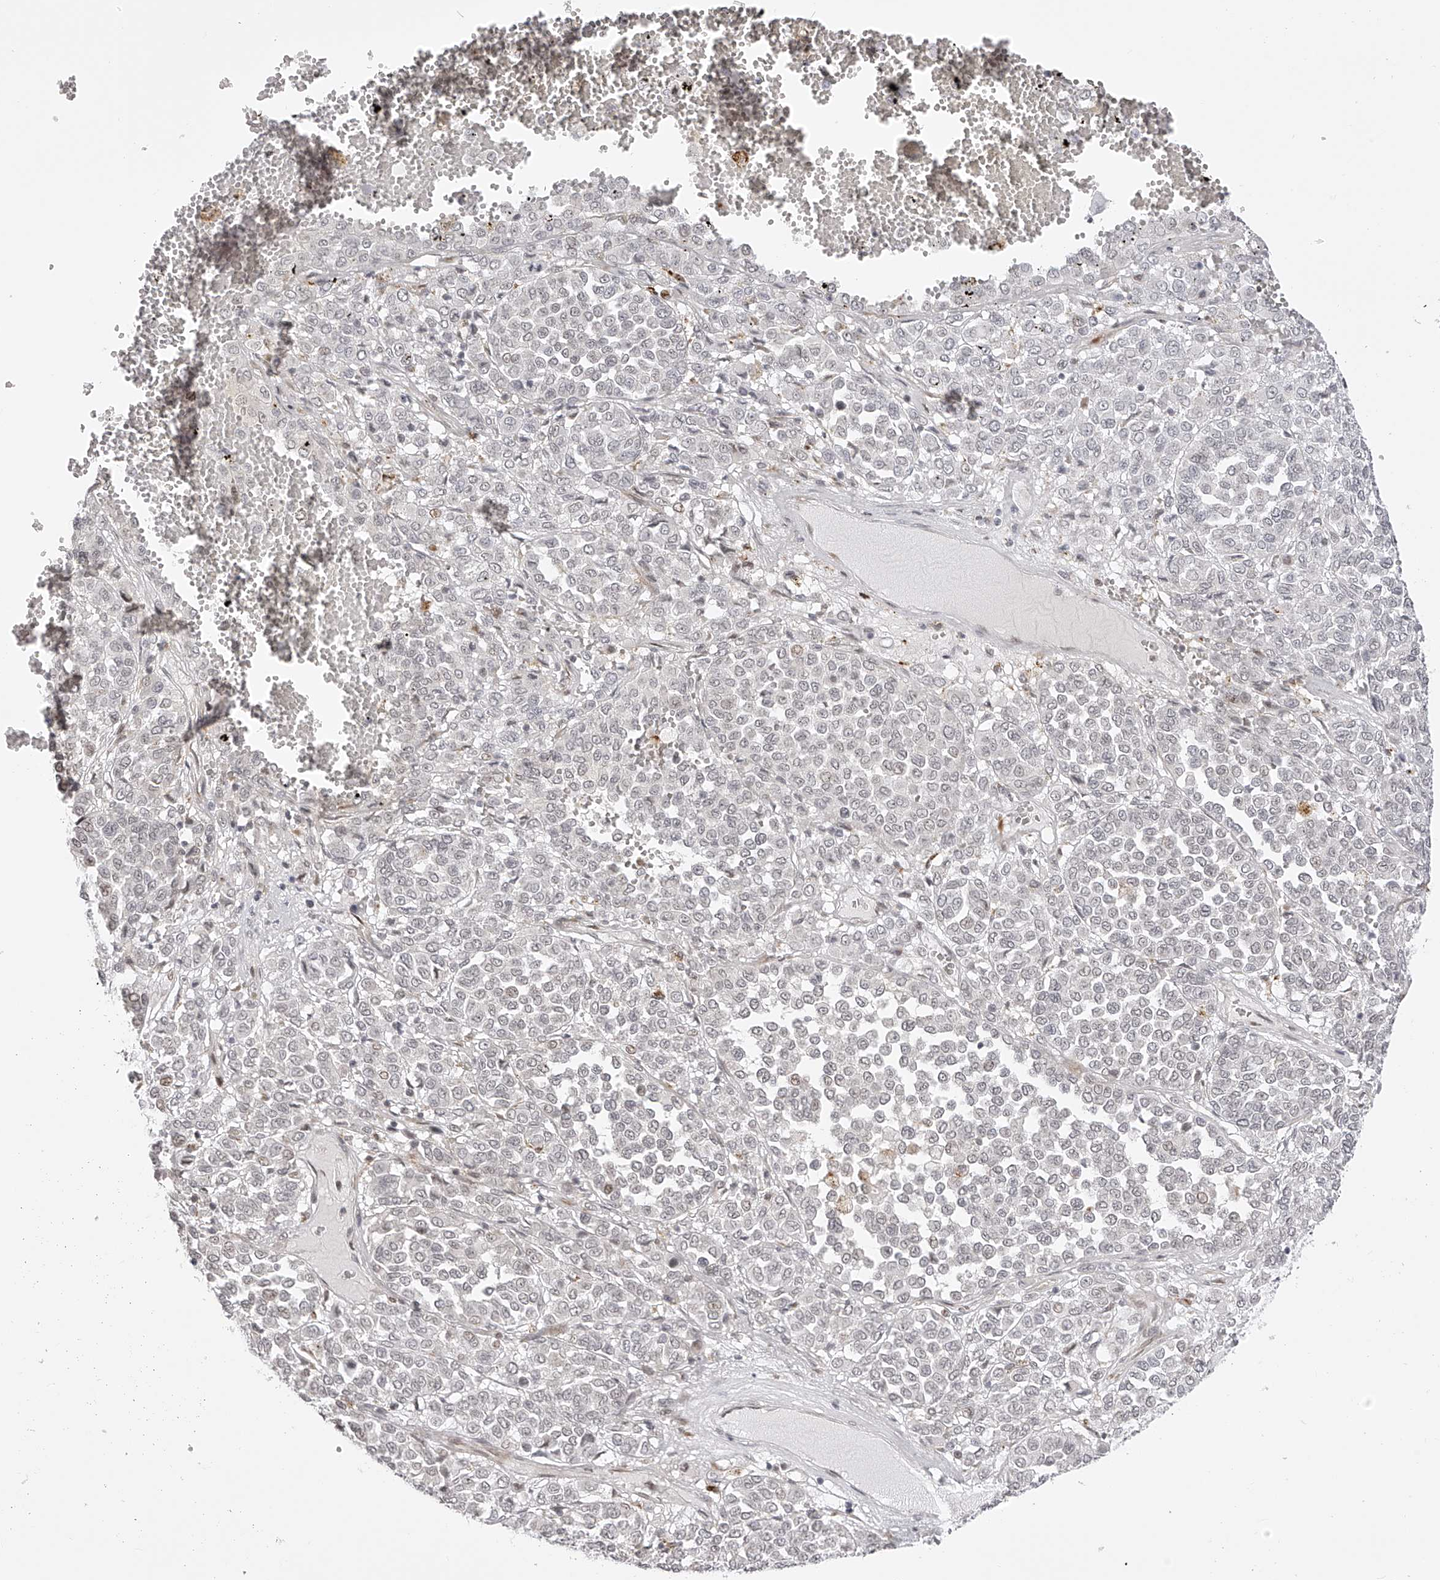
{"staining": {"intensity": "negative", "quantity": "none", "location": "none"}, "tissue": "melanoma", "cell_type": "Tumor cells", "image_type": "cancer", "snomed": [{"axis": "morphology", "description": "Malignant melanoma, Metastatic site"}, {"axis": "topography", "description": "Pancreas"}], "caption": "A micrograph of melanoma stained for a protein displays no brown staining in tumor cells. (DAB (3,3'-diaminobenzidine) immunohistochemistry, high magnification).", "gene": "PLEKHG1", "patient": {"sex": "female", "age": 30}}